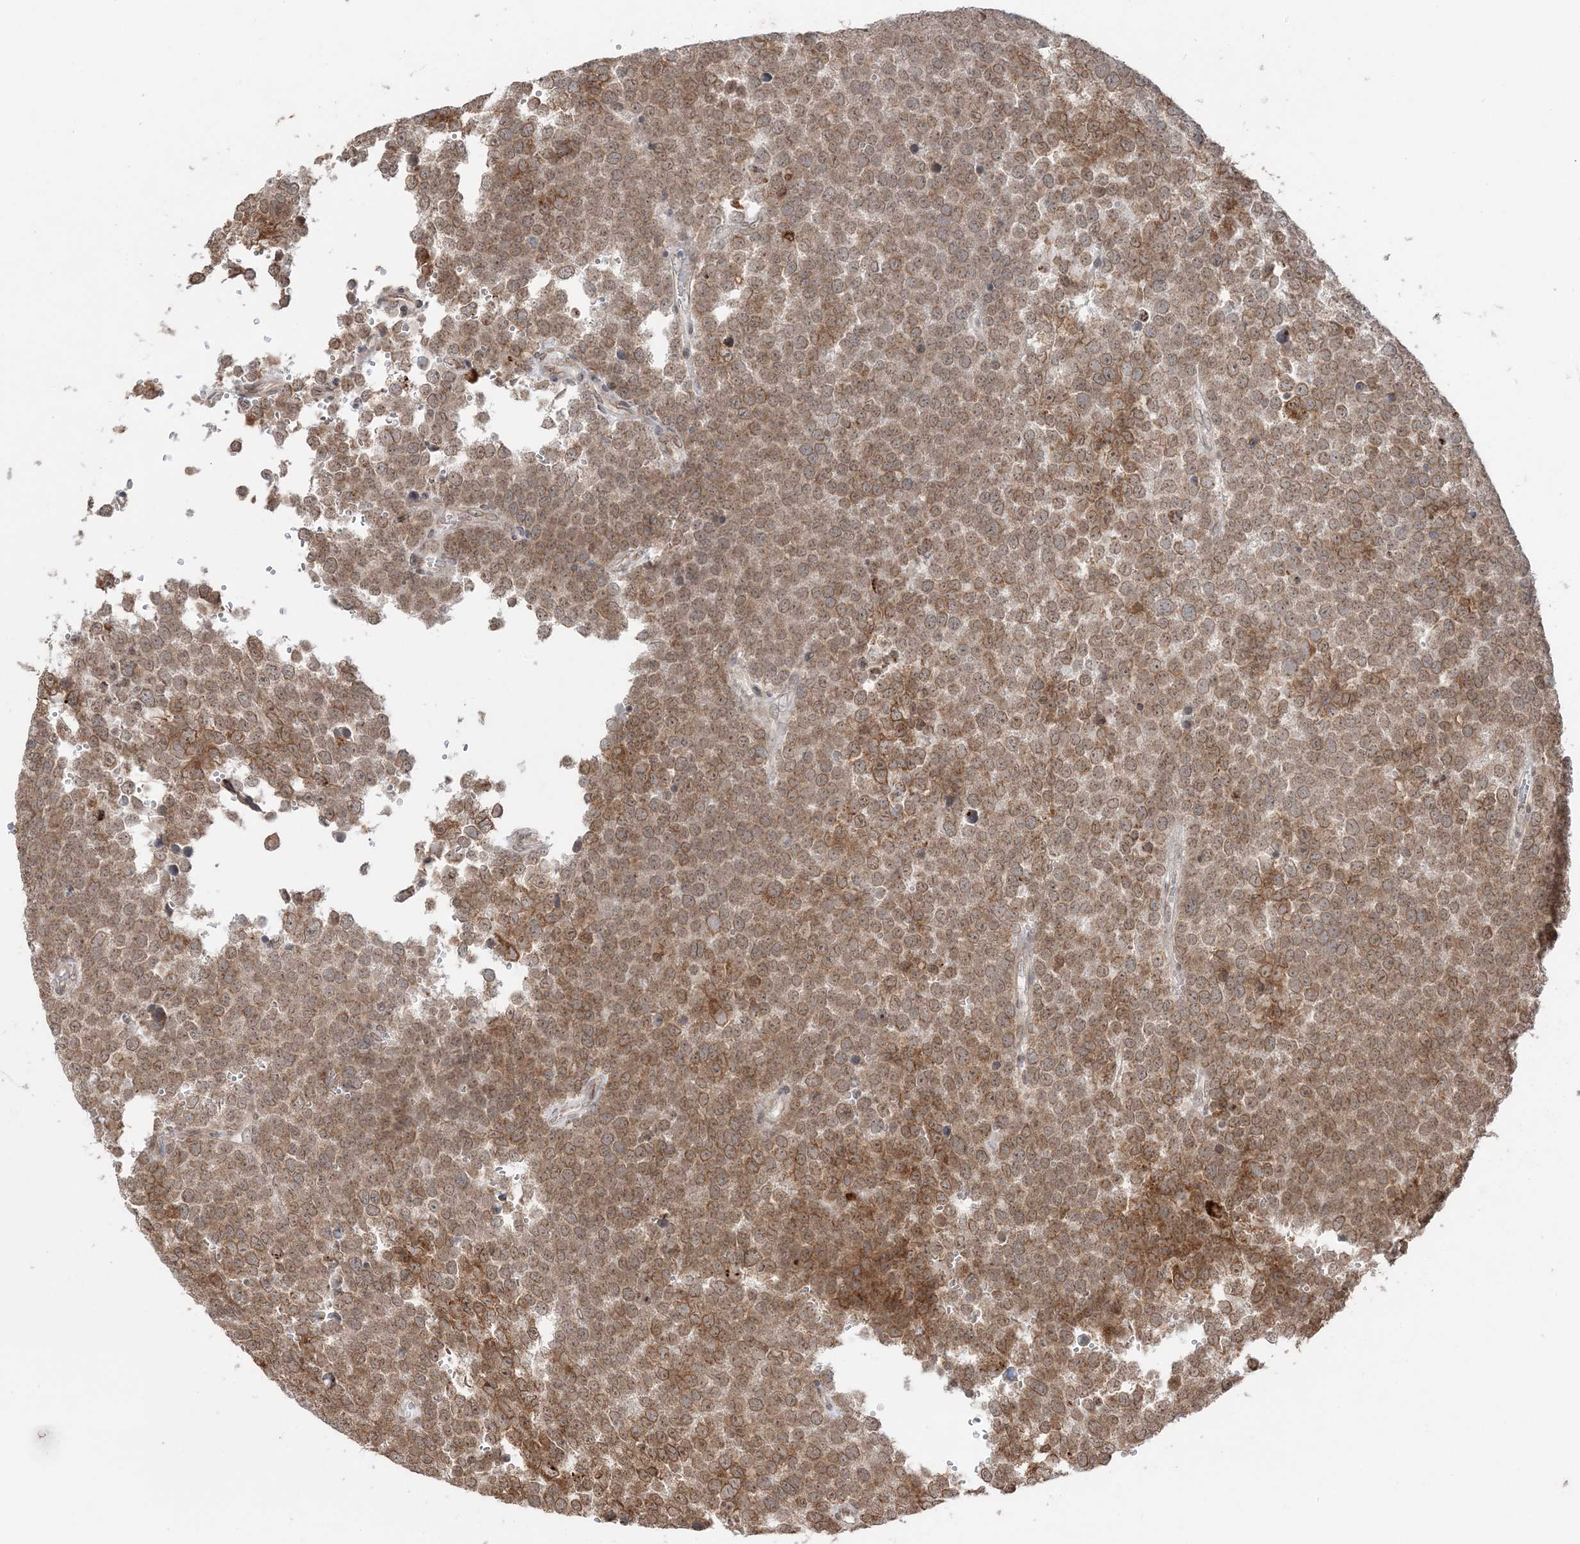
{"staining": {"intensity": "moderate", "quantity": ">75%", "location": "cytoplasmic/membranous"}, "tissue": "testis cancer", "cell_type": "Tumor cells", "image_type": "cancer", "snomed": [{"axis": "morphology", "description": "Seminoma, NOS"}, {"axis": "topography", "description": "Testis"}], "caption": "Testis seminoma stained with DAB IHC reveals medium levels of moderate cytoplasmic/membranous staining in about >75% of tumor cells.", "gene": "TMED10", "patient": {"sex": "male", "age": 71}}